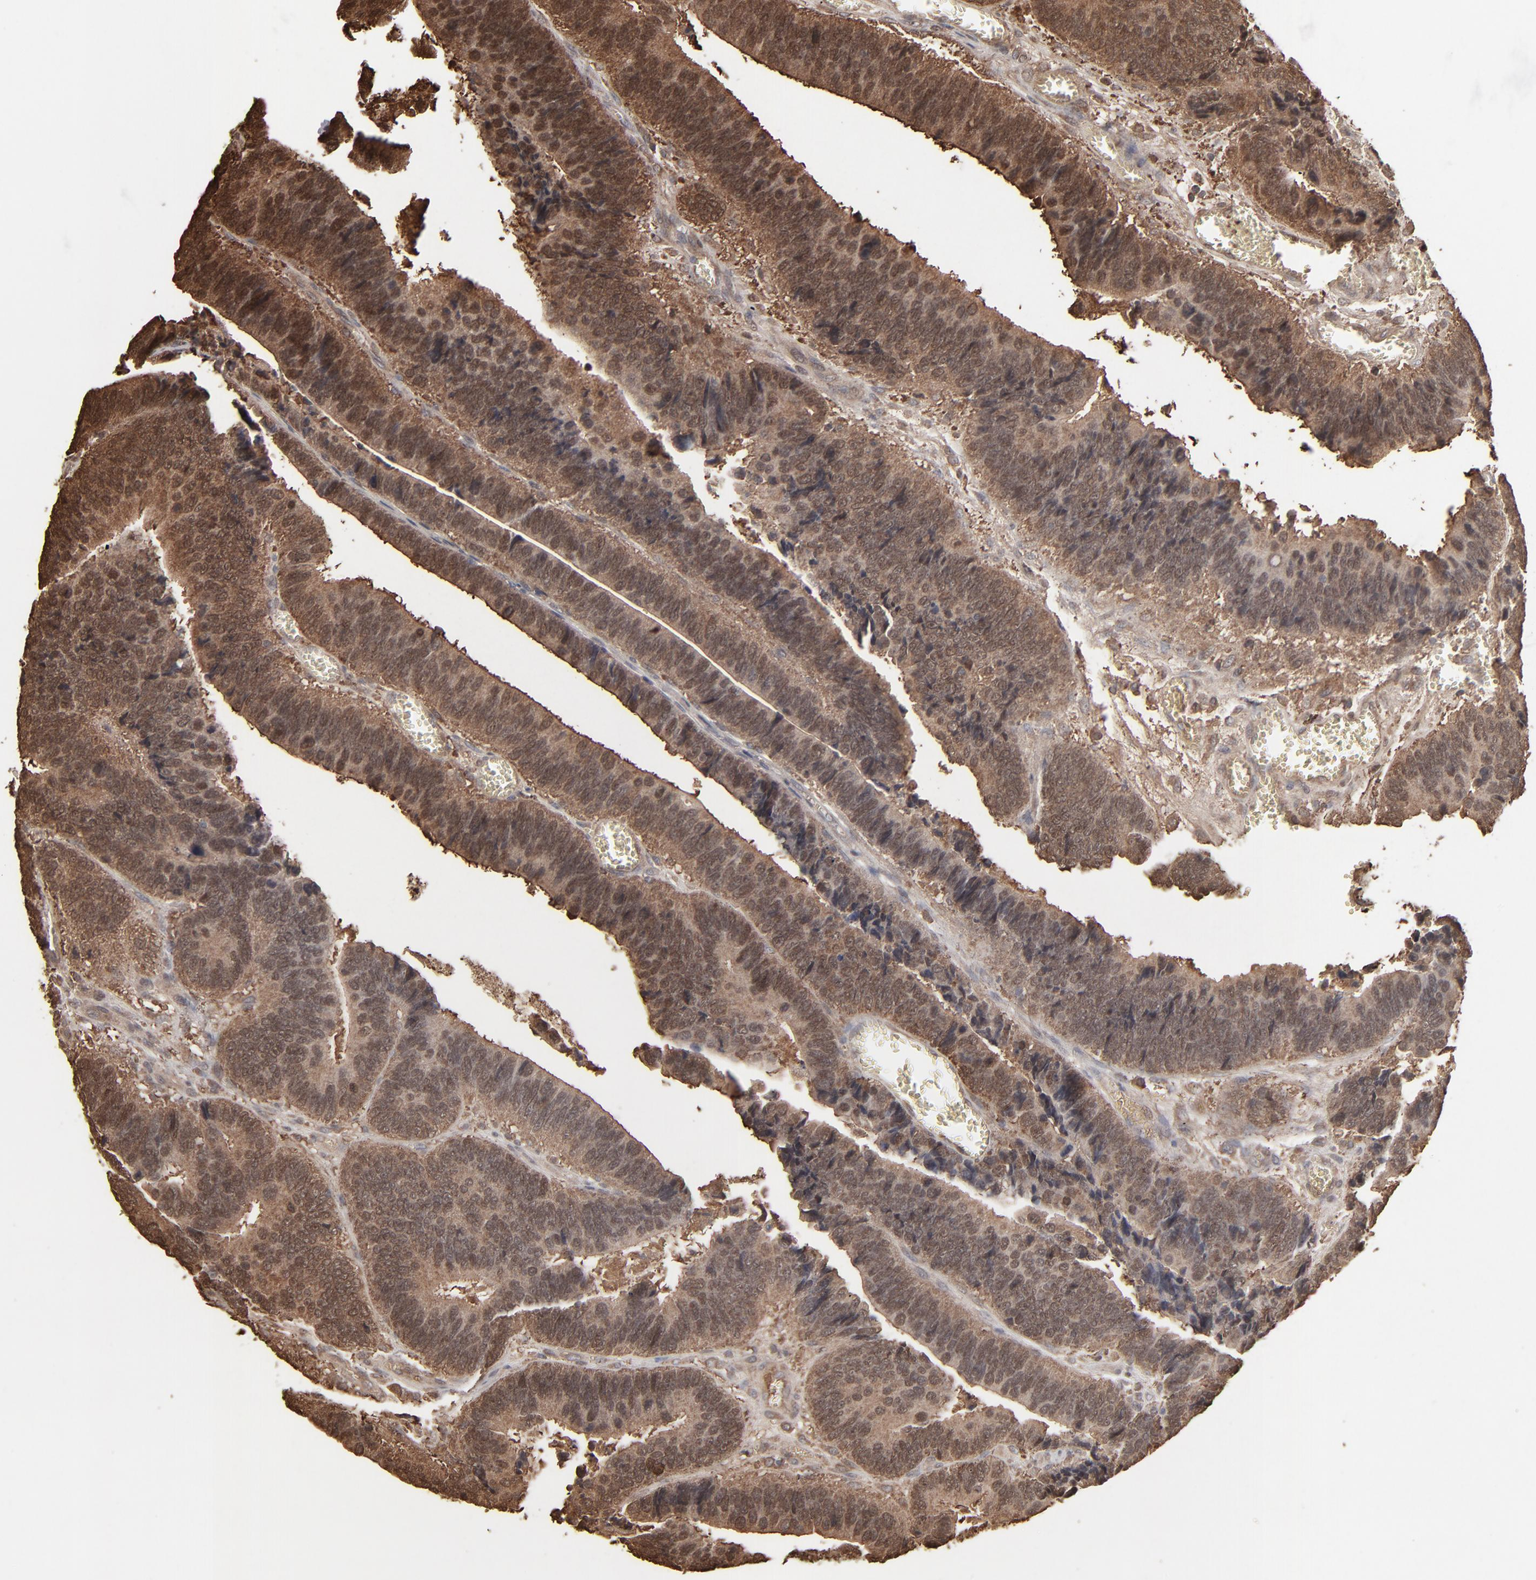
{"staining": {"intensity": "strong", "quantity": ">75%", "location": "cytoplasmic/membranous"}, "tissue": "colorectal cancer", "cell_type": "Tumor cells", "image_type": "cancer", "snomed": [{"axis": "morphology", "description": "Adenocarcinoma, NOS"}, {"axis": "topography", "description": "Colon"}], "caption": "A micrograph showing strong cytoplasmic/membranous expression in approximately >75% of tumor cells in adenocarcinoma (colorectal), as visualized by brown immunohistochemical staining.", "gene": "NME1-NME2", "patient": {"sex": "male", "age": 72}}